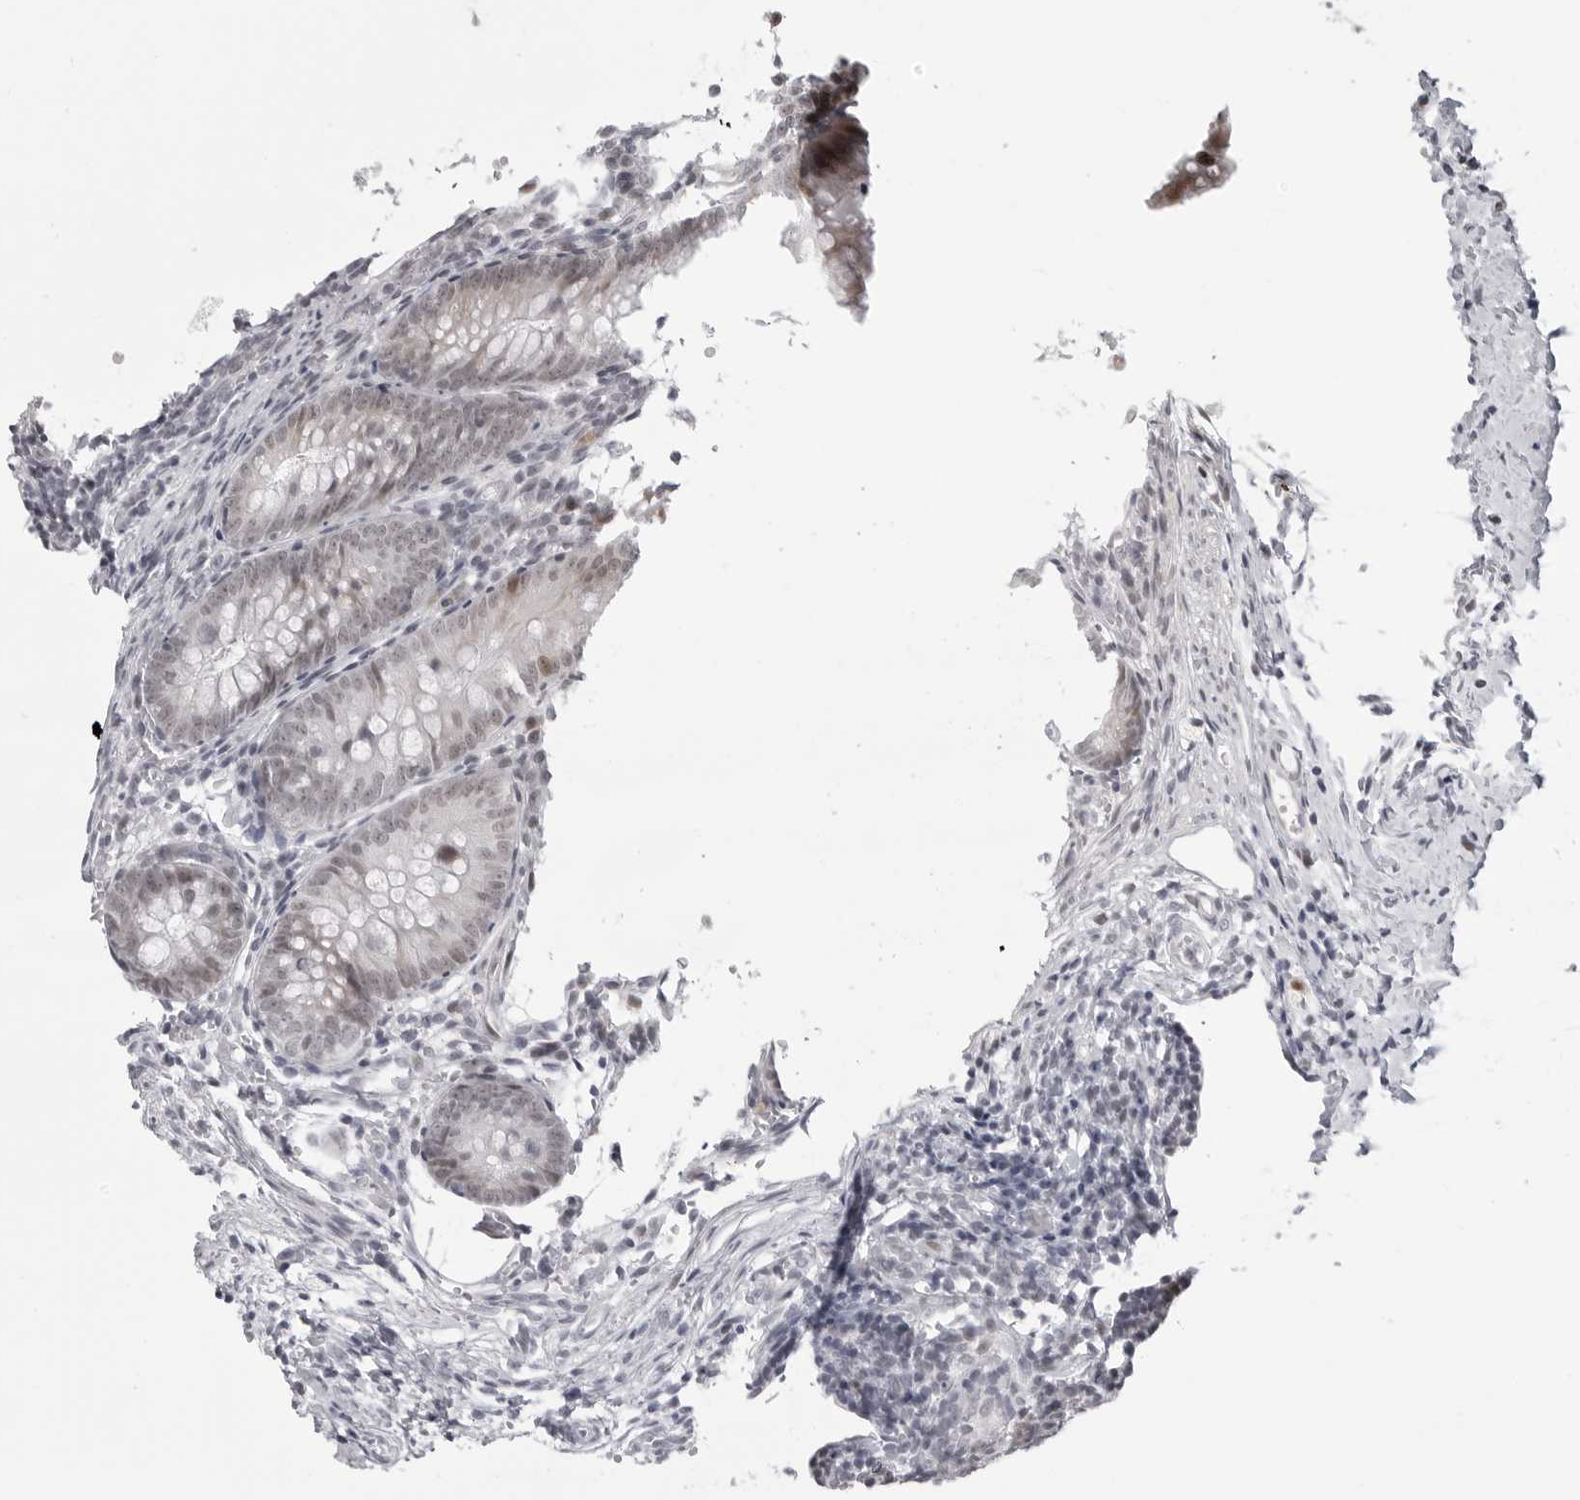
{"staining": {"intensity": "moderate", "quantity": "<25%", "location": "nuclear"}, "tissue": "appendix", "cell_type": "Glandular cells", "image_type": "normal", "snomed": [{"axis": "morphology", "description": "Normal tissue, NOS"}, {"axis": "topography", "description": "Appendix"}], "caption": "Brown immunohistochemical staining in benign human appendix shows moderate nuclear staining in approximately <25% of glandular cells. (brown staining indicates protein expression, while blue staining denotes nuclei).", "gene": "PHF3", "patient": {"sex": "male", "age": 1}}